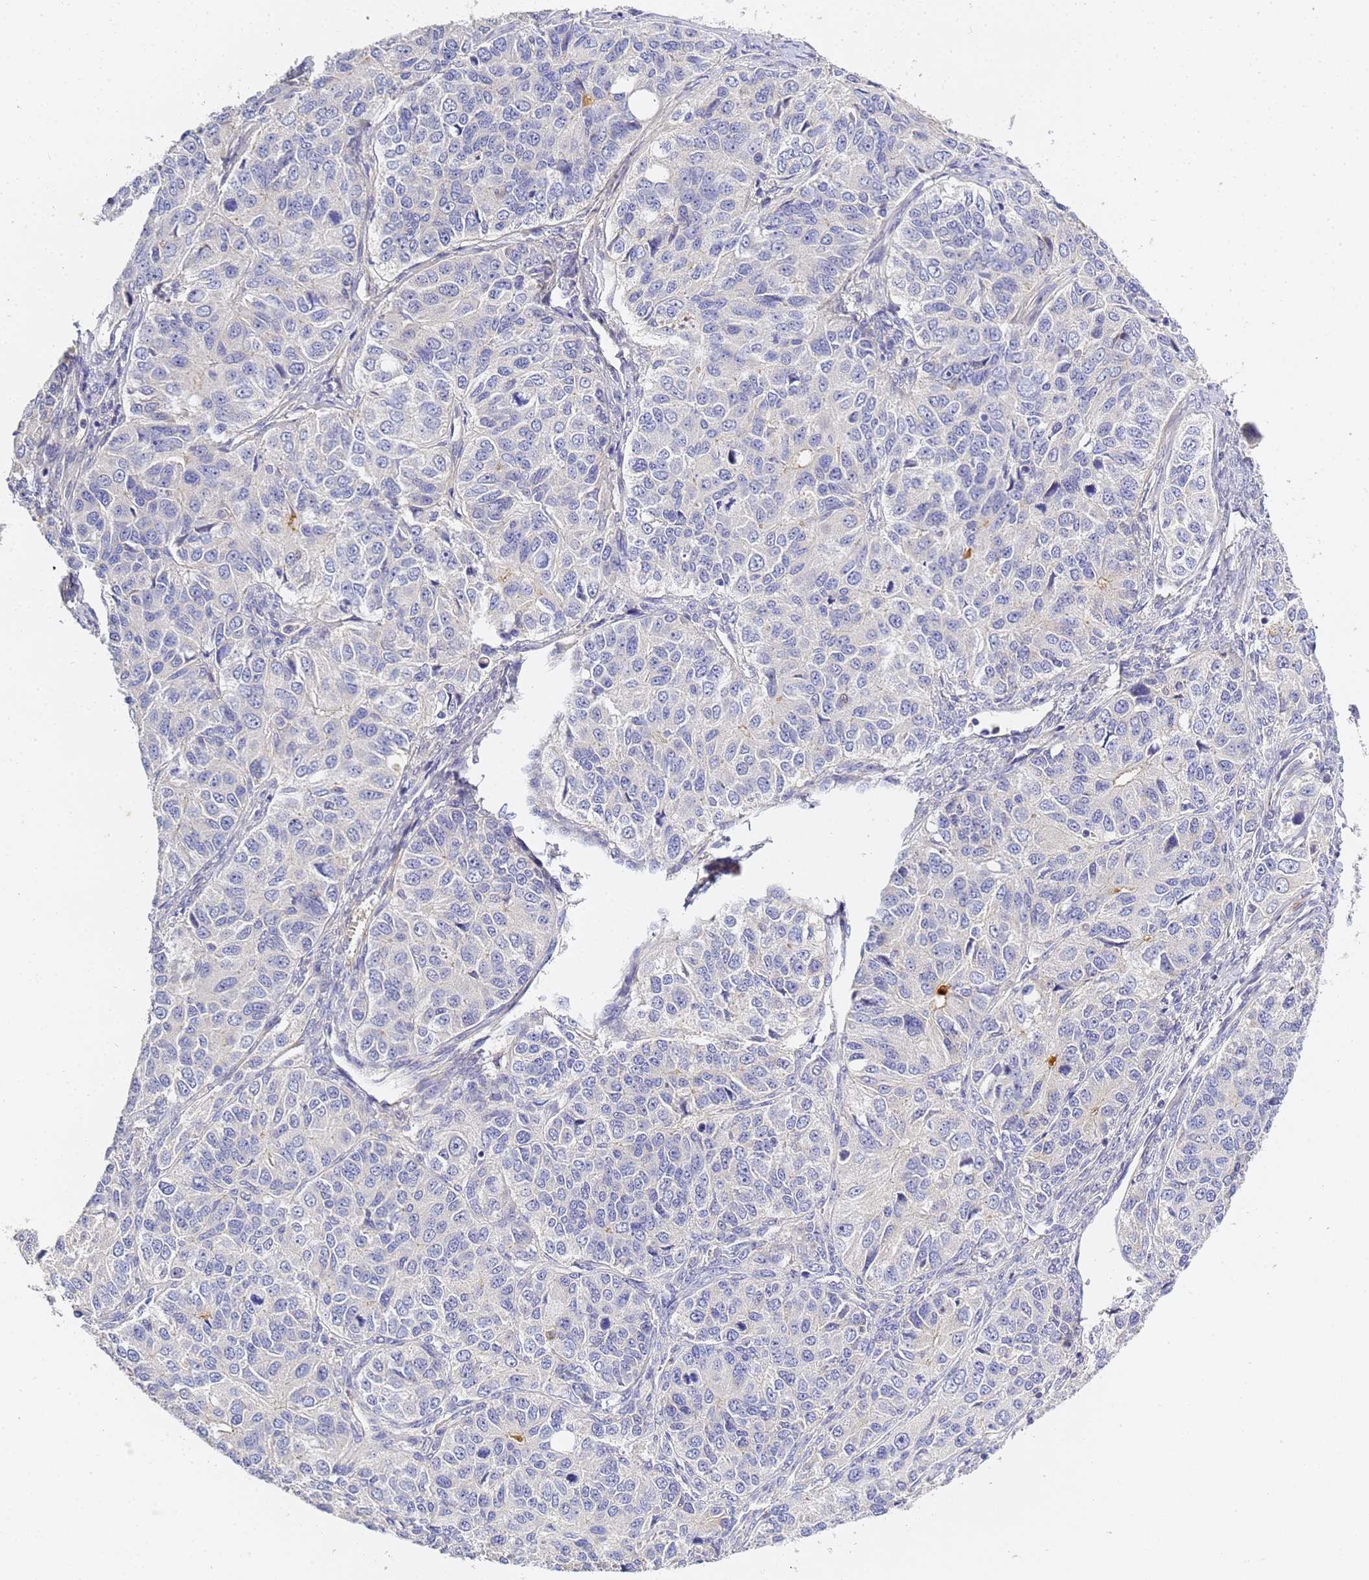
{"staining": {"intensity": "negative", "quantity": "none", "location": "none"}, "tissue": "ovarian cancer", "cell_type": "Tumor cells", "image_type": "cancer", "snomed": [{"axis": "morphology", "description": "Carcinoma, endometroid"}, {"axis": "topography", "description": "Ovary"}], "caption": "An IHC image of ovarian cancer (endometroid carcinoma) is shown. There is no staining in tumor cells of ovarian cancer (endometroid carcinoma).", "gene": "CFH", "patient": {"sex": "female", "age": 51}}